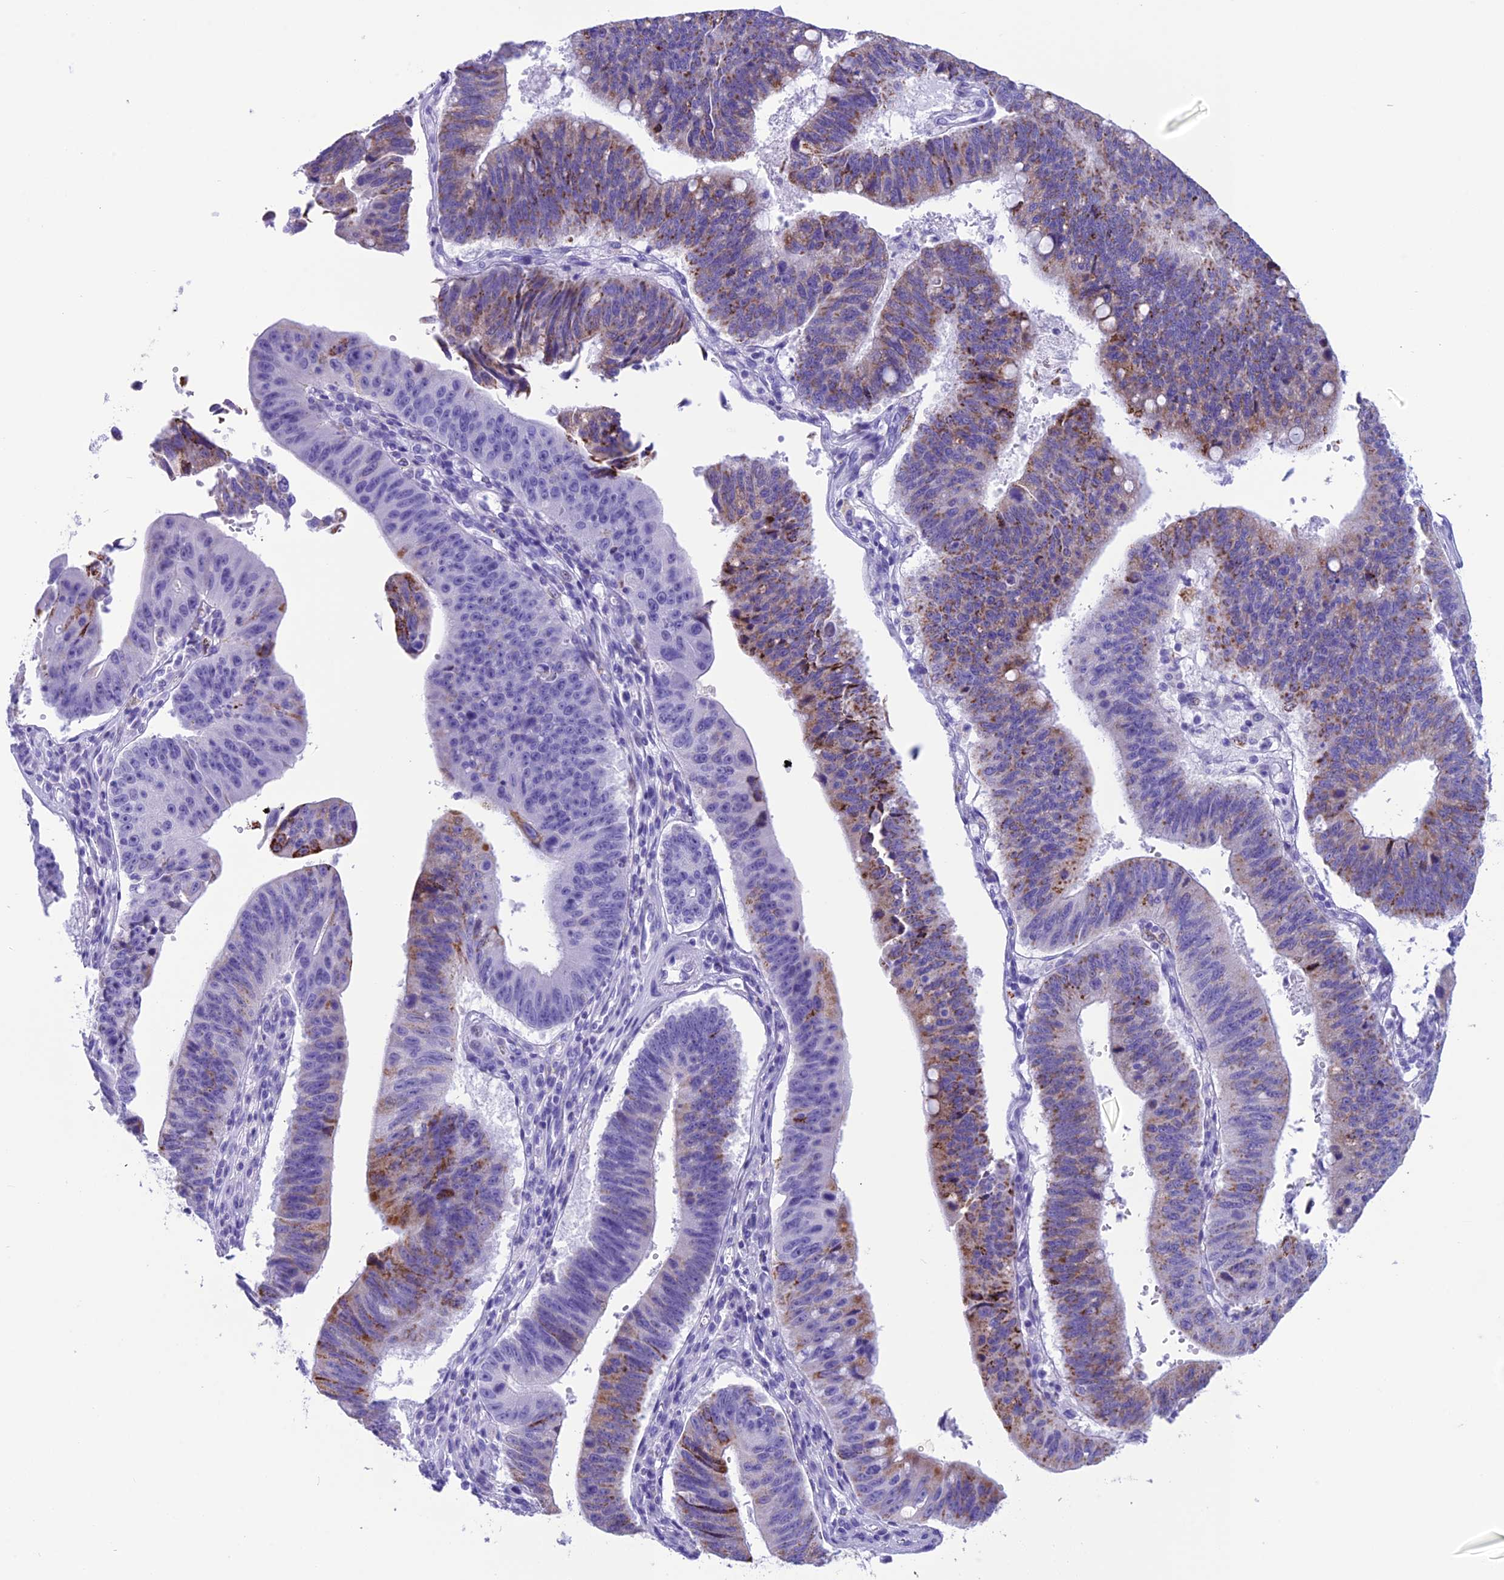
{"staining": {"intensity": "moderate", "quantity": "25%-75%", "location": "cytoplasmic/membranous"}, "tissue": "stomach cancer", "cell_type": "Tumor cells", "image_type": "cancer", "snomed": [{"axis": "morphology", "description": "Adenocarcinoma, NOS"}, {"axis": "topography", "description": "Stomach"}], "caption": "Adenocarcinoma (stomach) tissue reveals moderate cytoplasmic/membranous positivity in approximately 25%-75% of tumor cells, visualized by immunohistochemistry. Nuclei are stained in blue.", "gene": "TRAM1L1", "patient": {"sex": "male", "age": 59}}